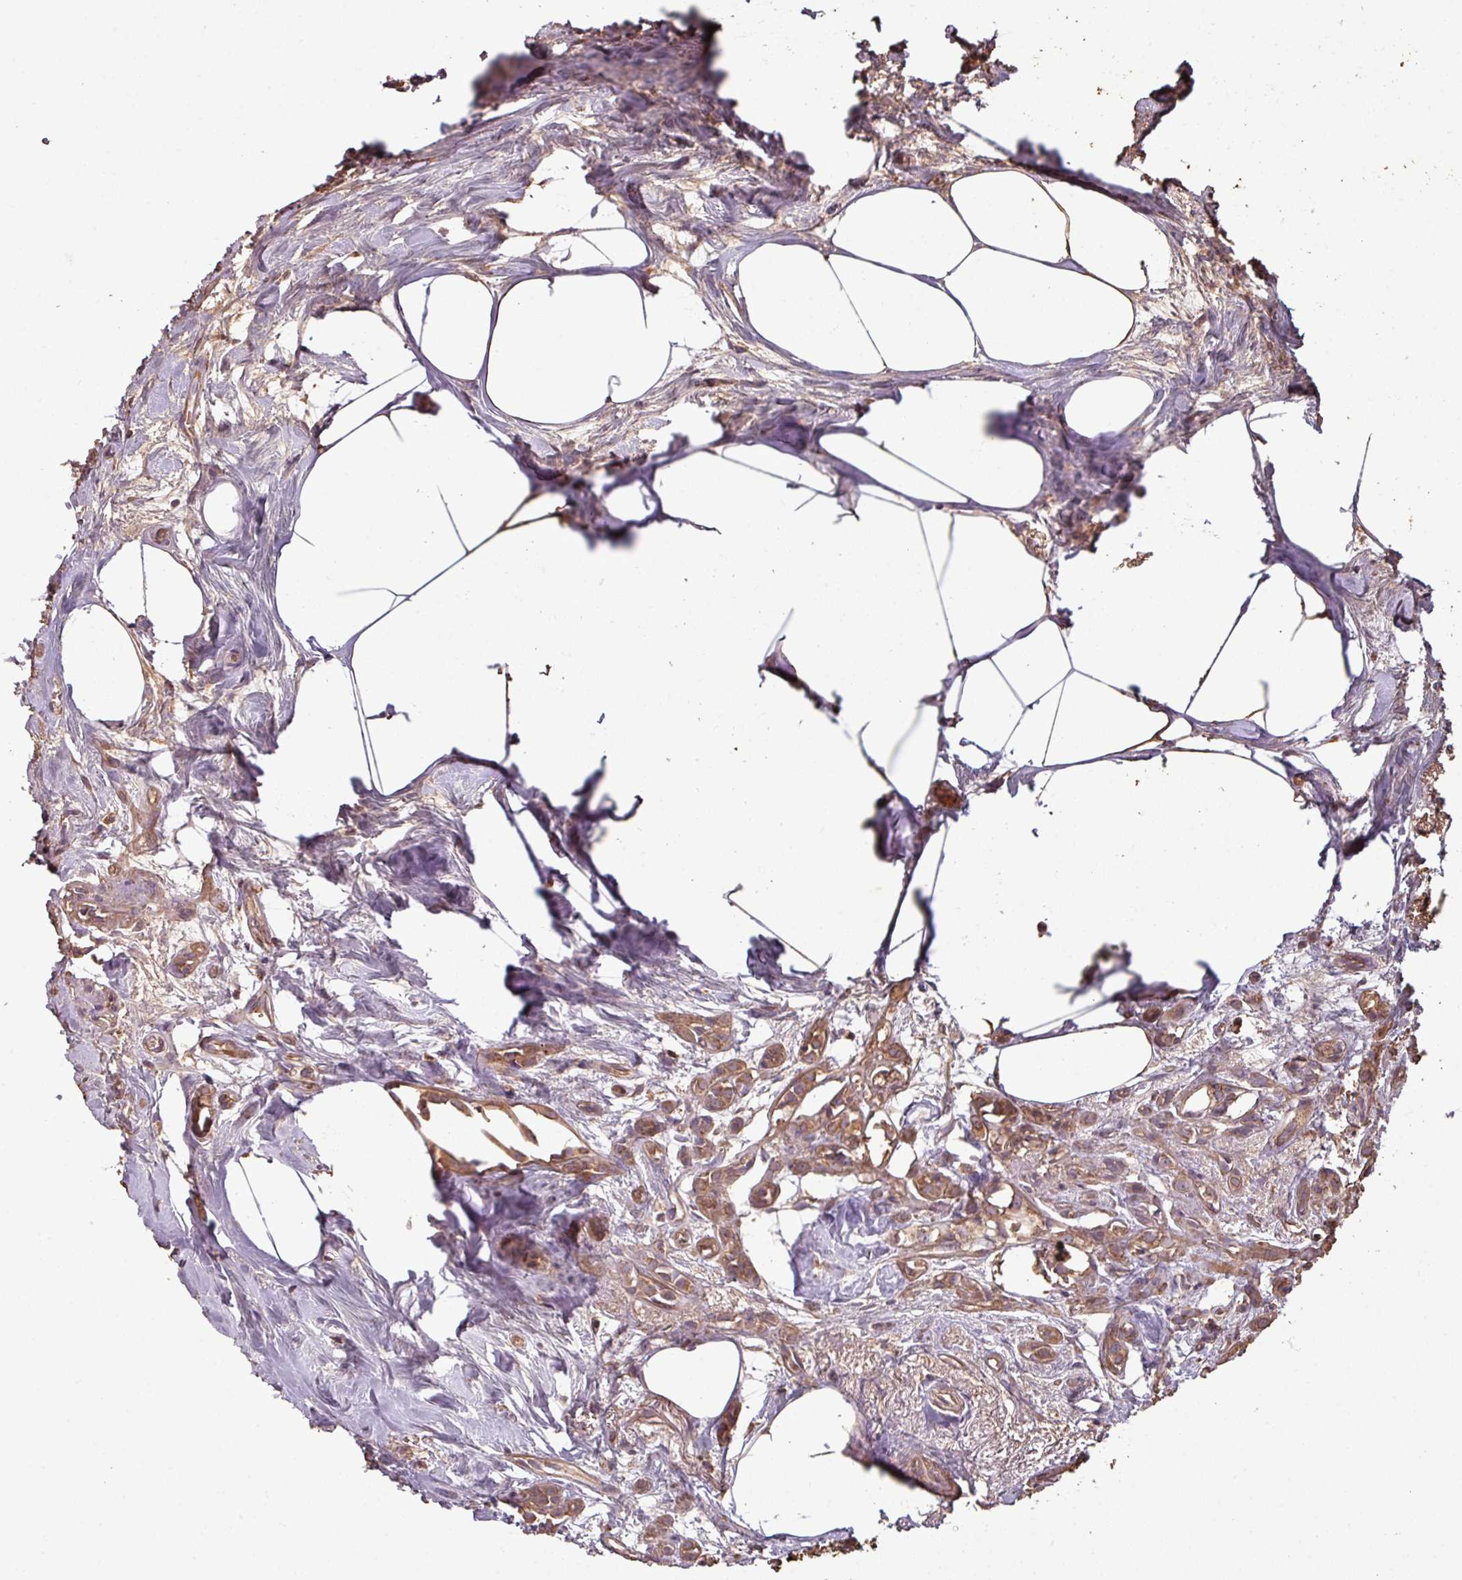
{"staining": {"intensity": "moderate", "quantity": ">75%", "location": "cytoplasmic/membranous"}, "tissue": "breast cancer", "cell_type": "Tumor cells", "image_type": "cancer", "snomed": [{"axis": "morphology", "description": "Carcinoma, NOS"}, {"axis": "topography", "description": "Breast"}], "caption": "Immunohistochemistry micrograph of breast cancer (carcinoma) stained for a protein (brown), which reveals medium levels of moderate cytoplasmic/membranous staining in approximately >75% of tumor cells.", "gene": "SQOR", "patient": {"sex": "female", "age": 60}}